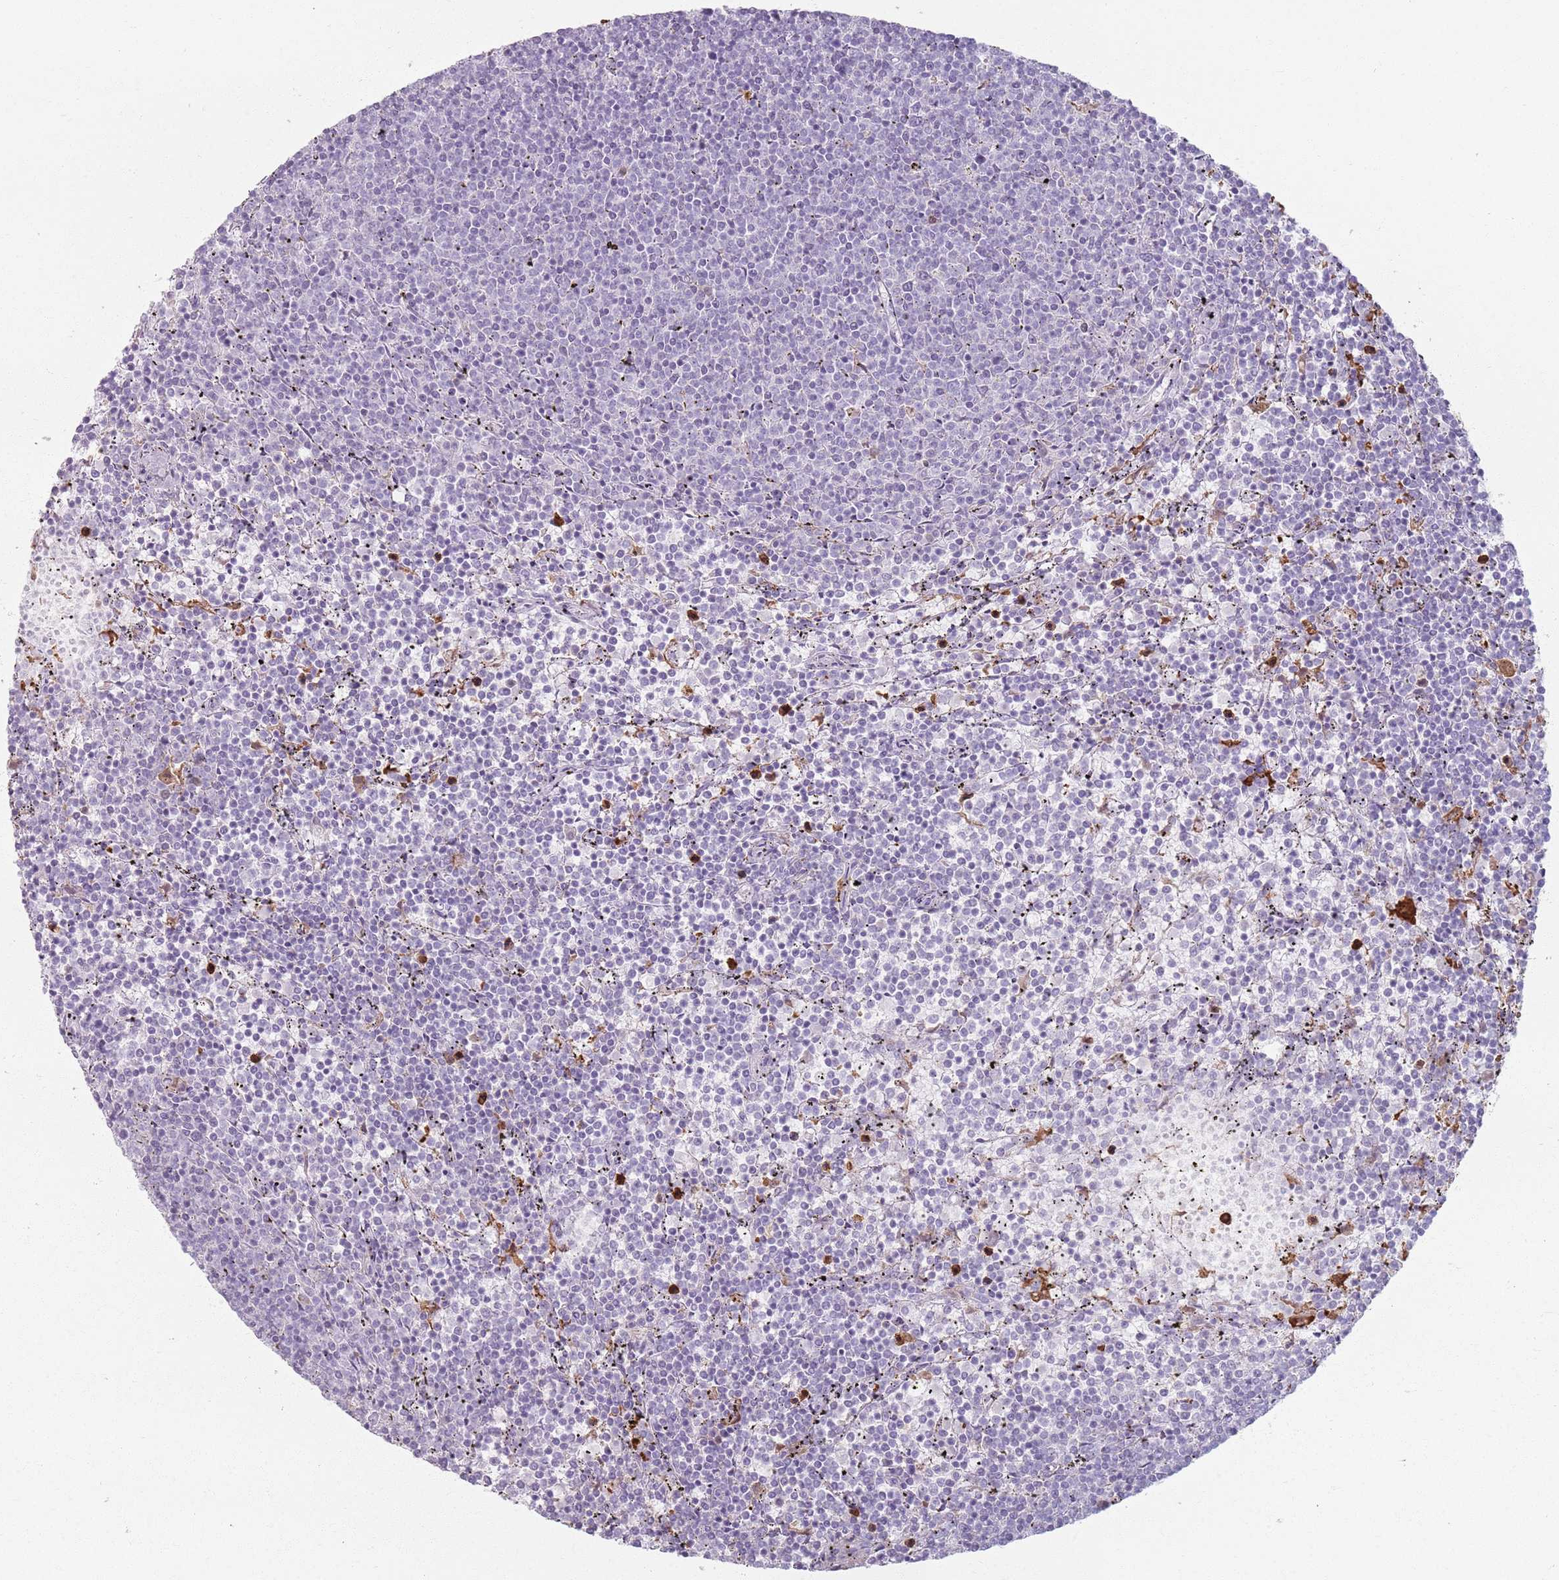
{"staining": {"intensity": "negative", "quantity": "none", "location": "none"}, "tissue": "lymphoma", "cell_type": "Tumor cells", "image_type": "cancer", "snomed": [{"axis": "morphology", "description": "Malignant lymphoma, non-Hodgkin's type, Low grade"}, {"axis": "topography", "description": "Spleen"}], "caption": "This is an immunohistochemistry image of human lymphoma. There is no expression in tumor cells.", "gene": "GDPGP1", "patient": {"sex": "female", "age": 50}}